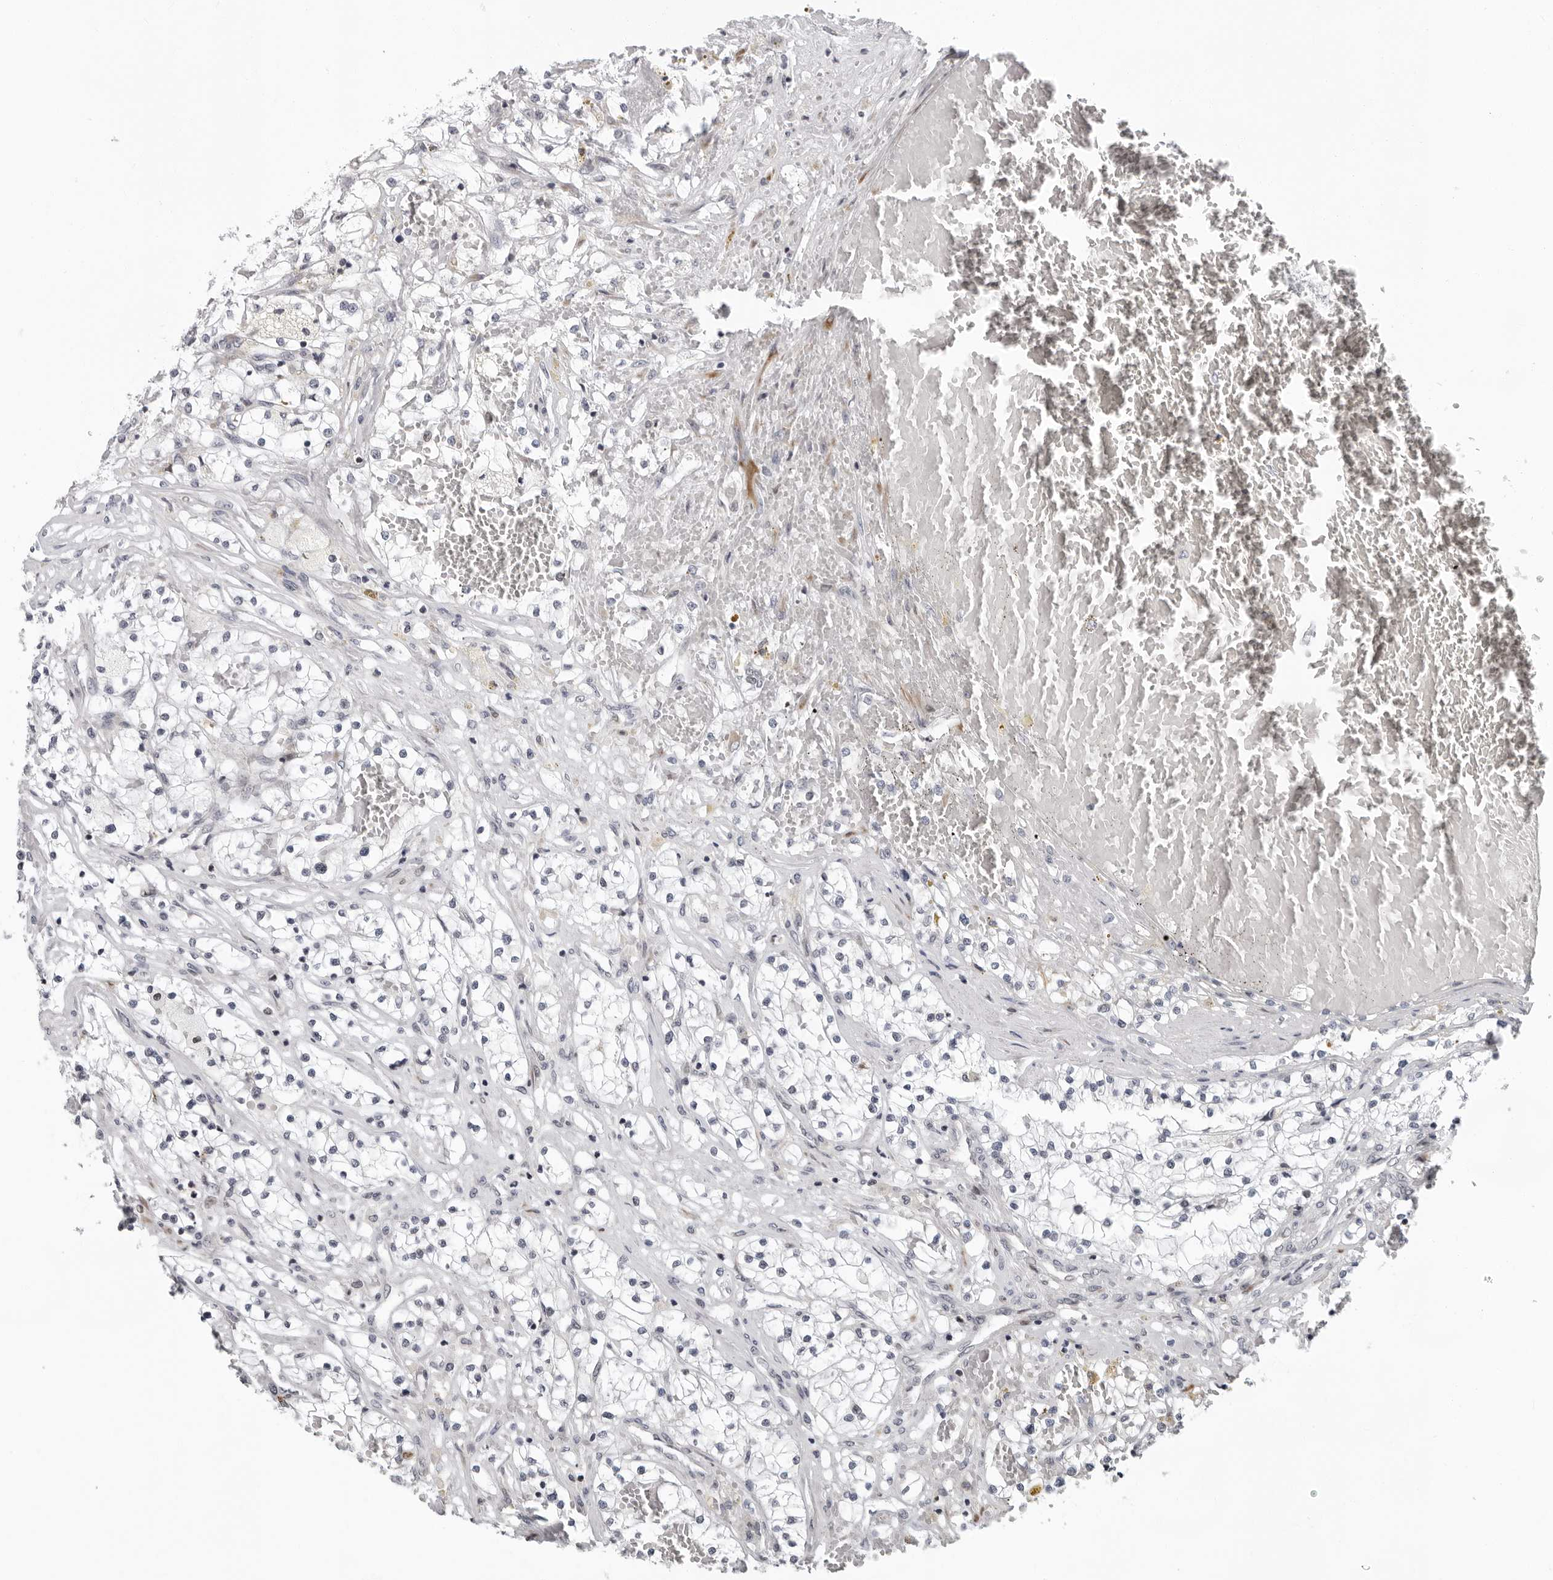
{"staining": {"intensity": "negative", "quantity": "none", "location": "none"}, "tissue": "renal cancer", "cell_type": "Tumor cells", "image_type": "cancer", "snomed": [{"axis": "morphology", "description": "Normal tissue, NOS"}, {"axis": "morphology", "description": "Adenocarcinoma, NOS"}, {"axis": "topography", "description": "Kidney"}], "caption": "Tumor cells show no significant protein expression in adenocarcinoma (renal).", "gene": "PIP4K2C", "patient": {"sex": "male", "age": 68}}